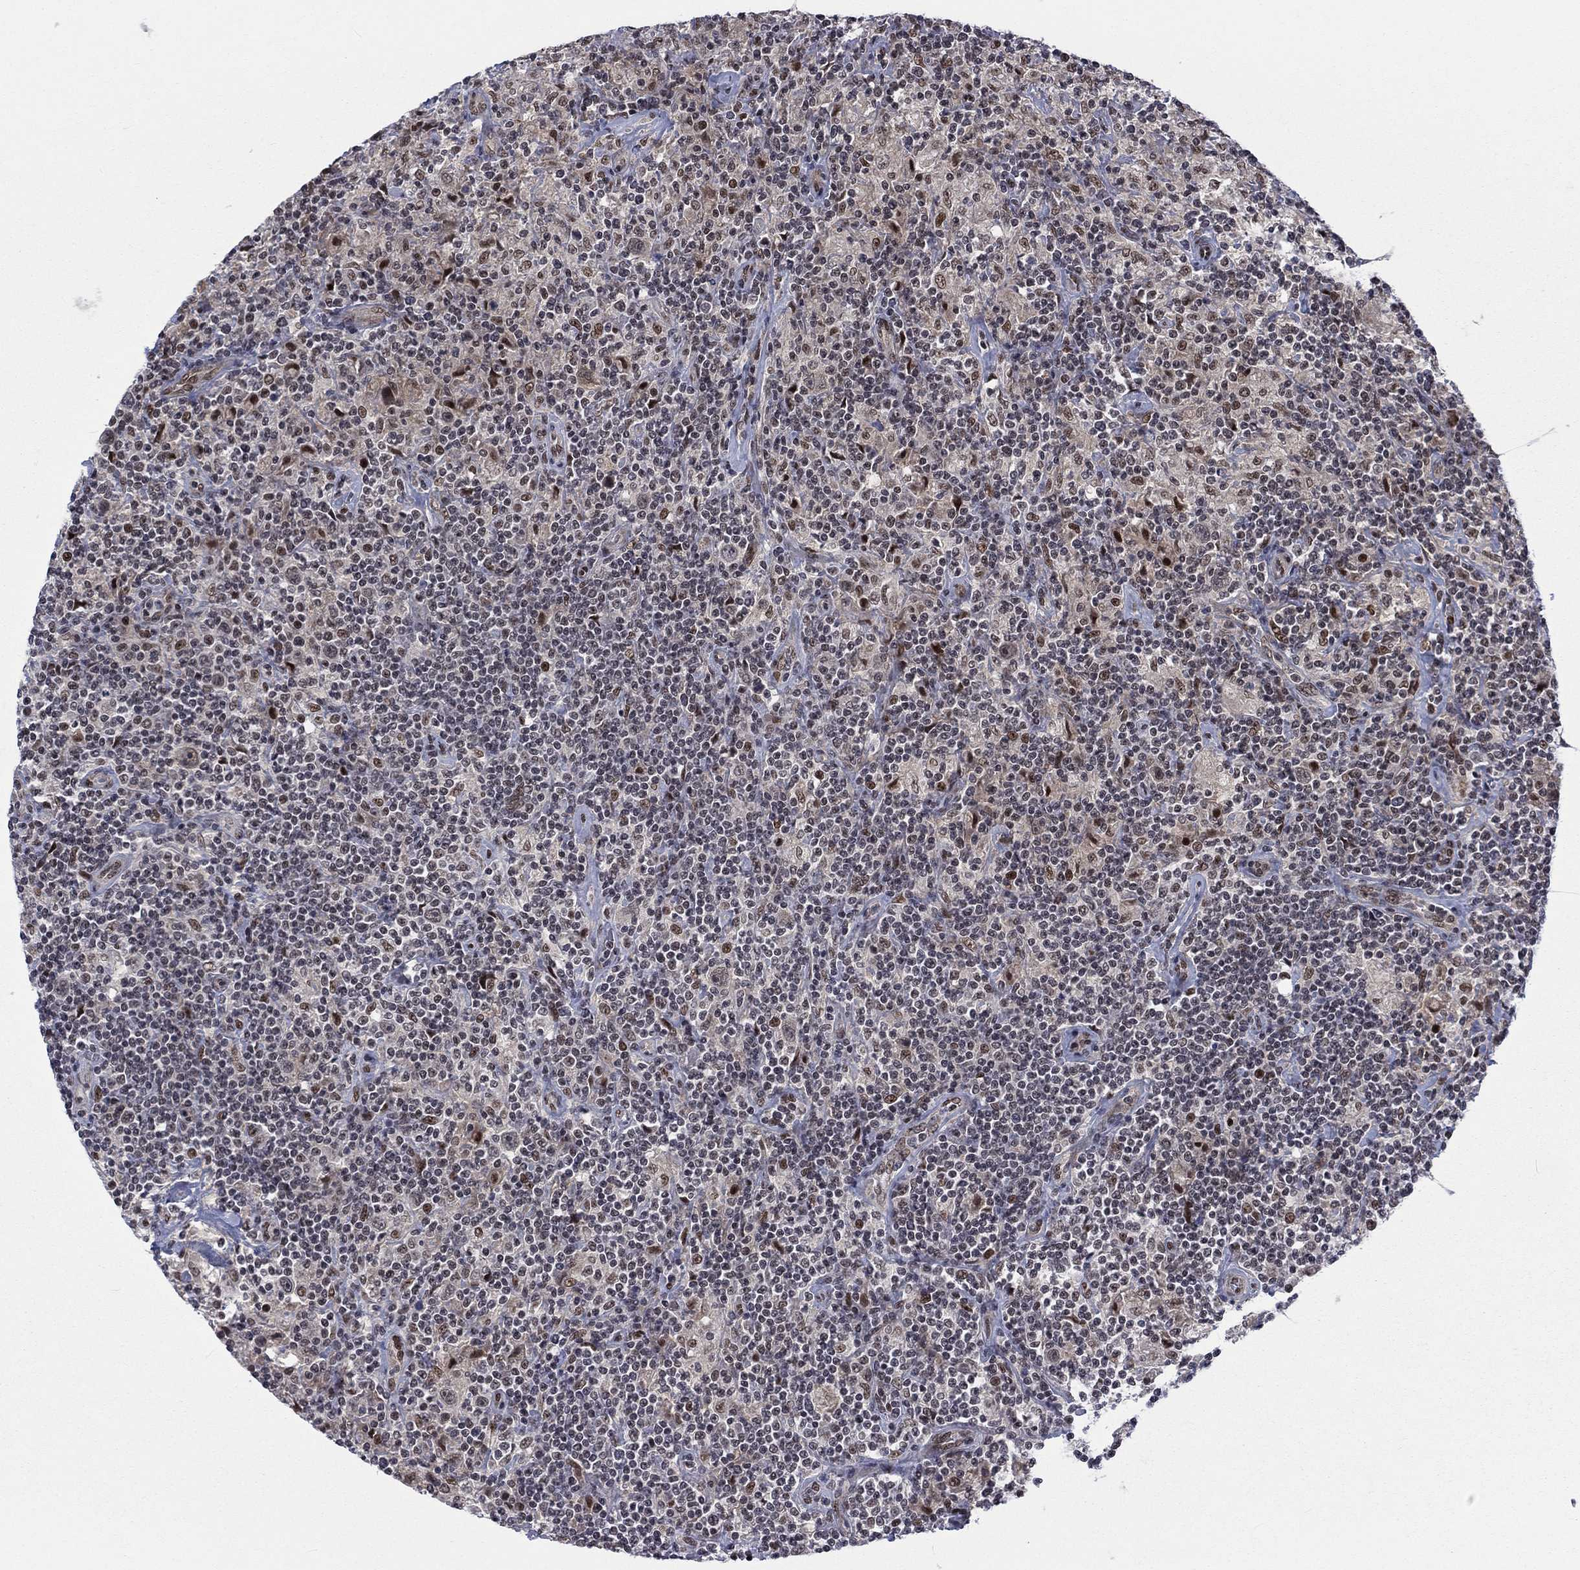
{"staining": {"intensity": "moderate", "quantity": "<25%", "location": "nuclear"}, "tissue": "lymphoma", "cell_type": "Tumor cells", "image_type": "cancer", "snomed": [{"axis": "morphology", "description": "Hodgkin's disease, NOS"}, {"axis": "topography", "description": "Lymph node"}], "caption": "Hodgkin's disease was stained to show a protein in brown. There is low levels of moderate nuclear expression in approximately <25% of tumor cells.", "gene": "FYTTD1", "patient": {"sex": "male", "age": 70}}